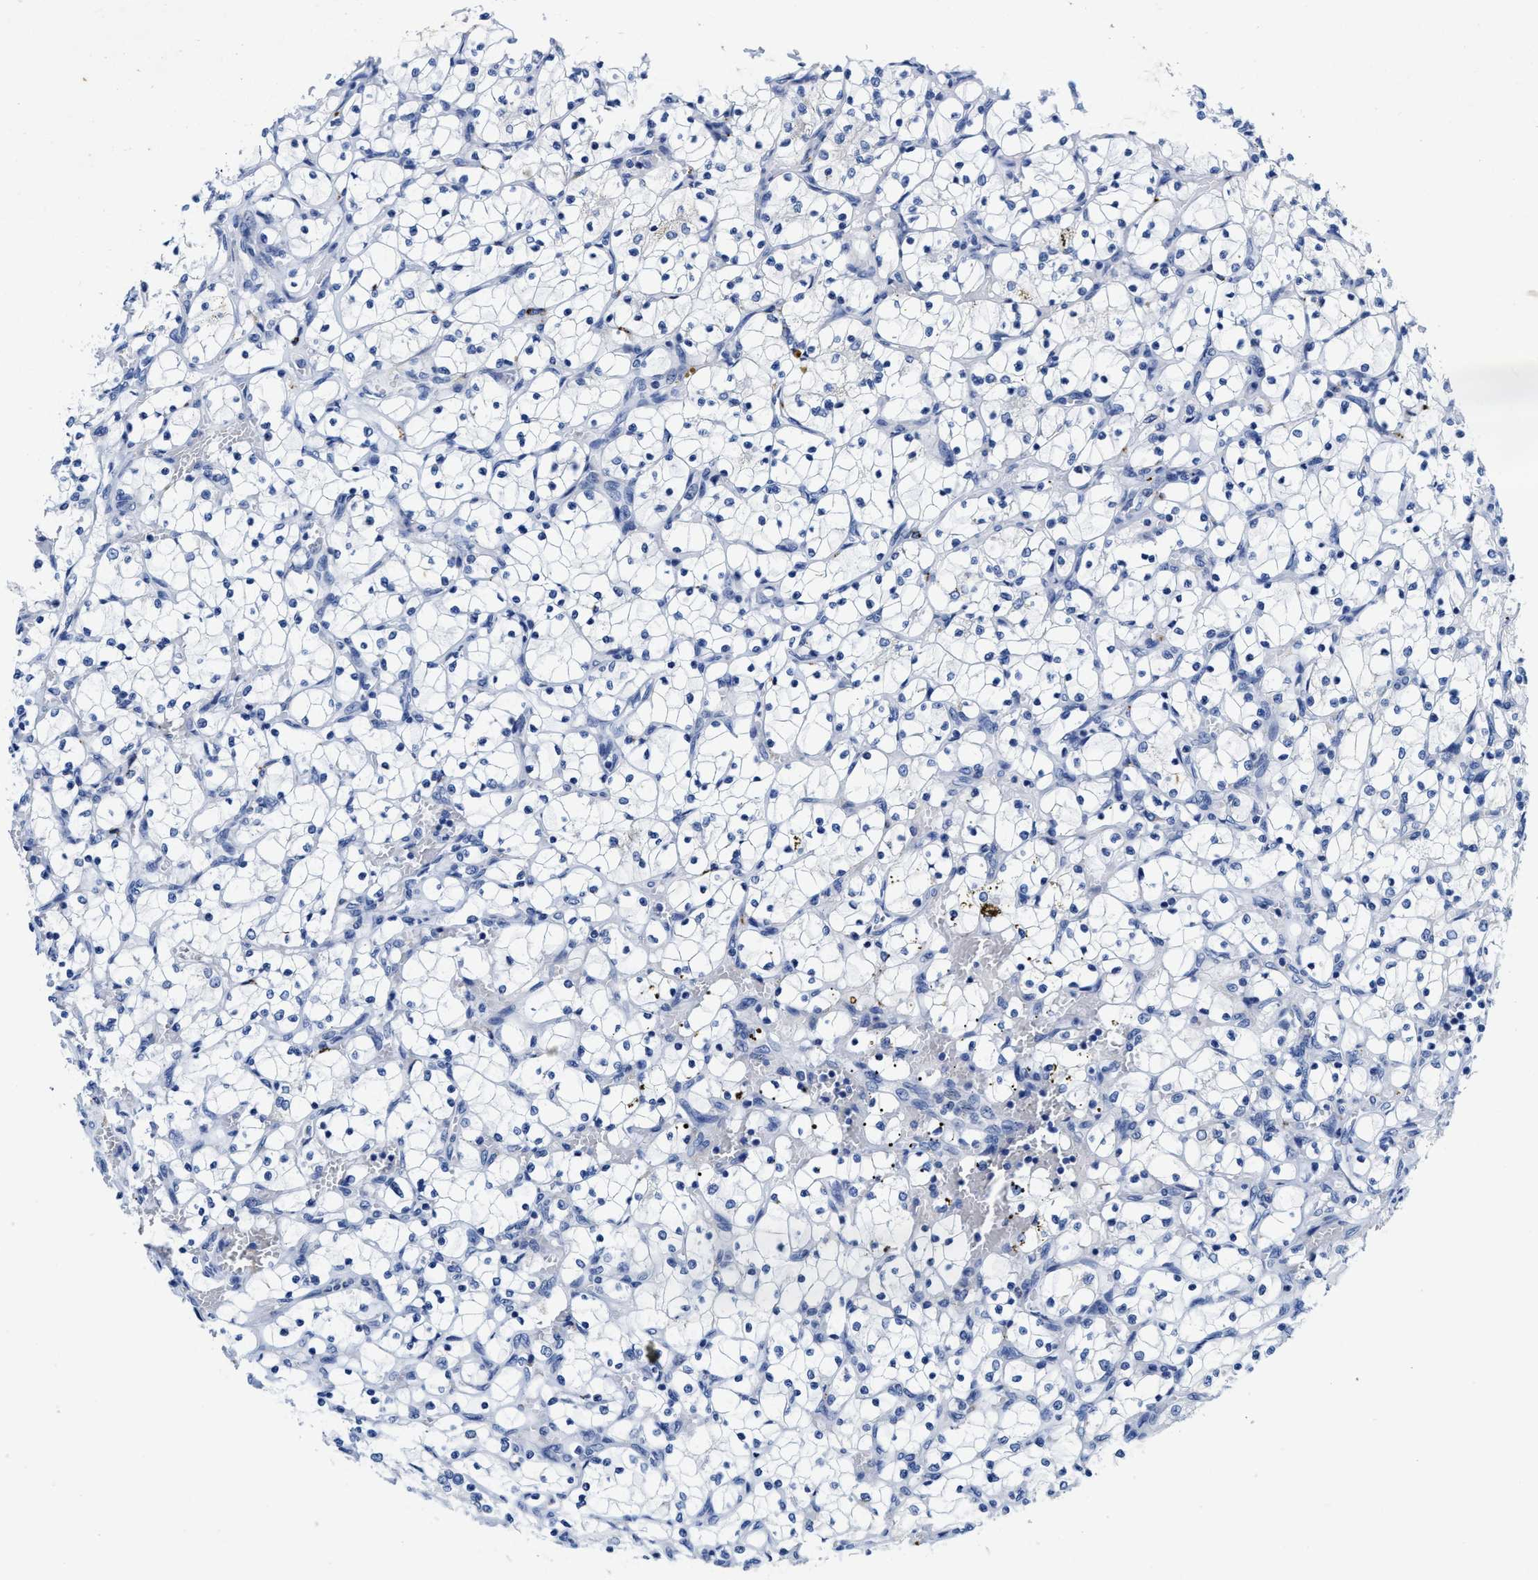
{"staining": {"intensity": "negative", "quantity": "none", "location": "none"}, "tissue": "renal cancer", "cell_type": "Tumor cells", "image_type": "cancer", "snomed": [{"axis": "morphology", "description": "Adenocarcinoma, NOS"}, {"axis": "topography", "description": "Kidney"}], "caption": "The photomicrograph reveals no staining of tumor cells in renal cancer (adenocarcinoma).", "gene": "TBRG4", "patient": {"sex": "female", "age": 69}}